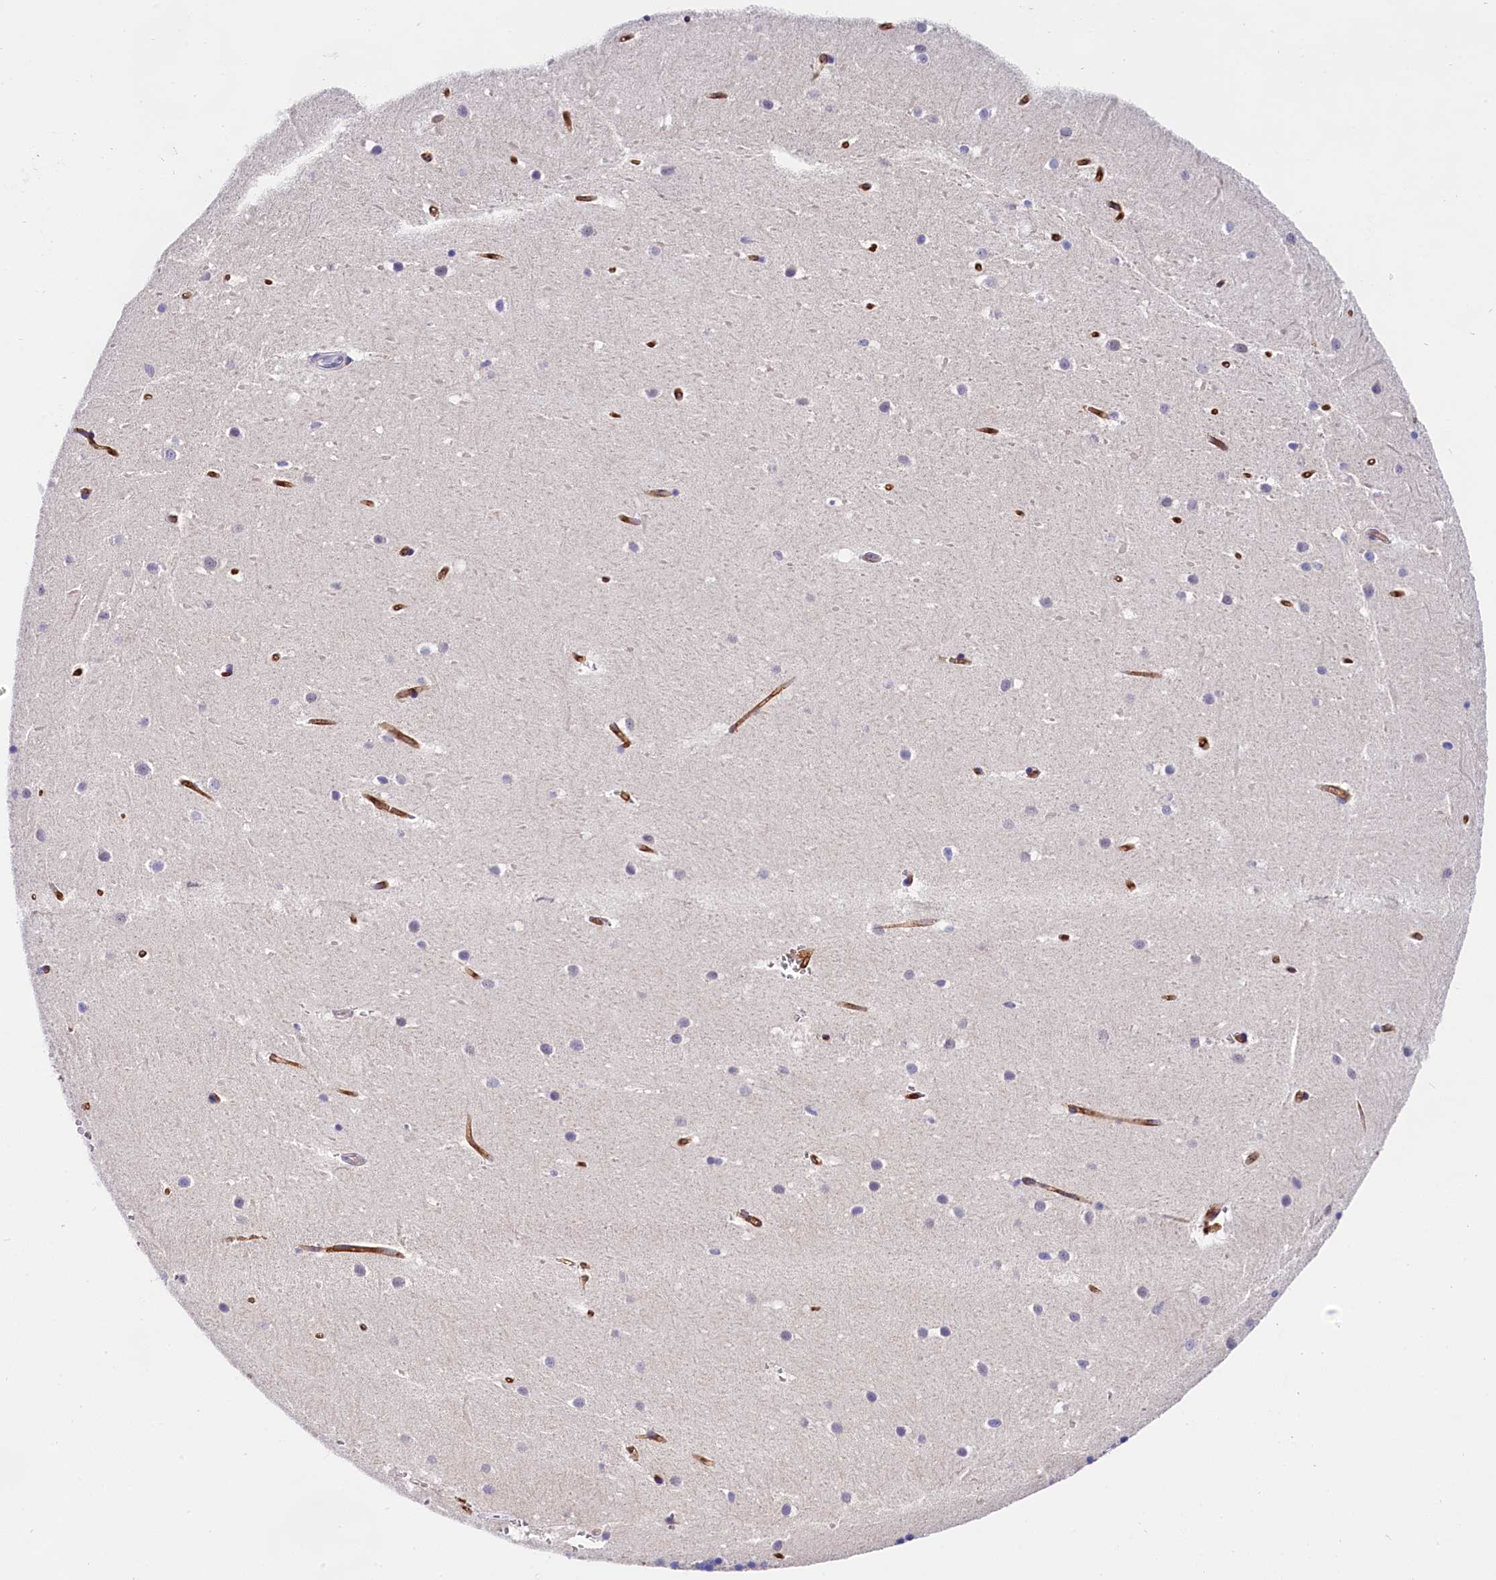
{"staining": {"intensity": "negative", "quantity": "none", "location": "none"}, "tissue": "cerebellum", "cell_type": "Cells in granular layer", "image_type": "normal", "snomed": [{"axis": "morphology", "description": "Normal tissue, NOS"}, {"axis": "topography", "description": "Cerebellum"}], "caption": "Protein analysis of unremarkable cerebellum demonstrates no significant positivity in cells in granular layer.", "gene": "OAS3", "patient": {"sex": "male", "age": 54}}